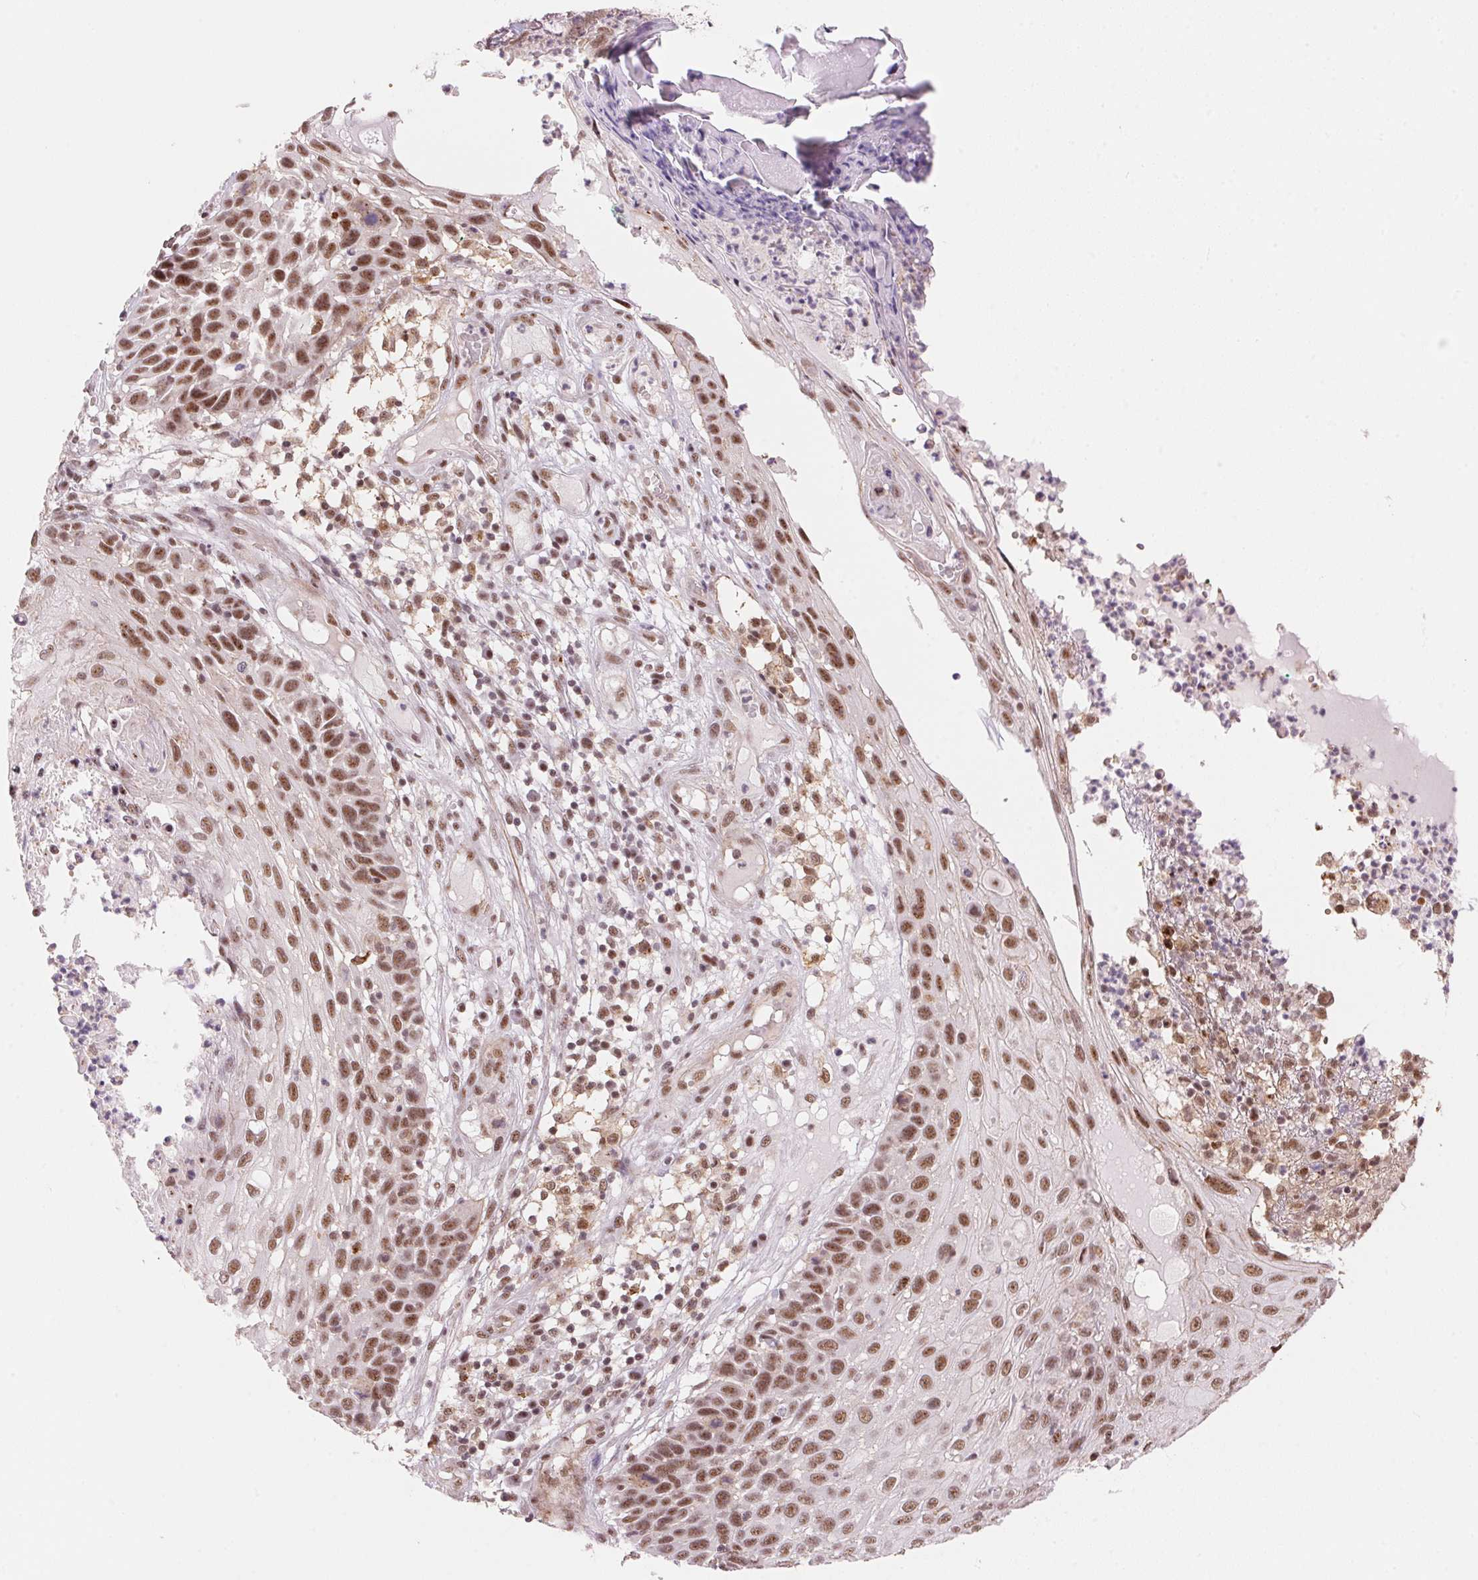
{"staining": {"intensity": "moderate", "quantity": ">75%", "location": "nuclear"}, "tissue": "skin cancer", "cell_type": "Tumor cells", "image_type": "cancer", "snomed": [{"axis": "morphology", "description": "Squamous cell carcinoma, NOS"}, {"axis": "topography", "description": "Skin"}], "caption": "Immunohistochemistry (IHC) image of human skin squamous cell carcinoma stained for a protein (brown), which shows medium levels of moderate nuclear expression in about >75% of tumor cells.", "gene": "HNRNPDL", "patient": {"sex": "male", "age": 92}}